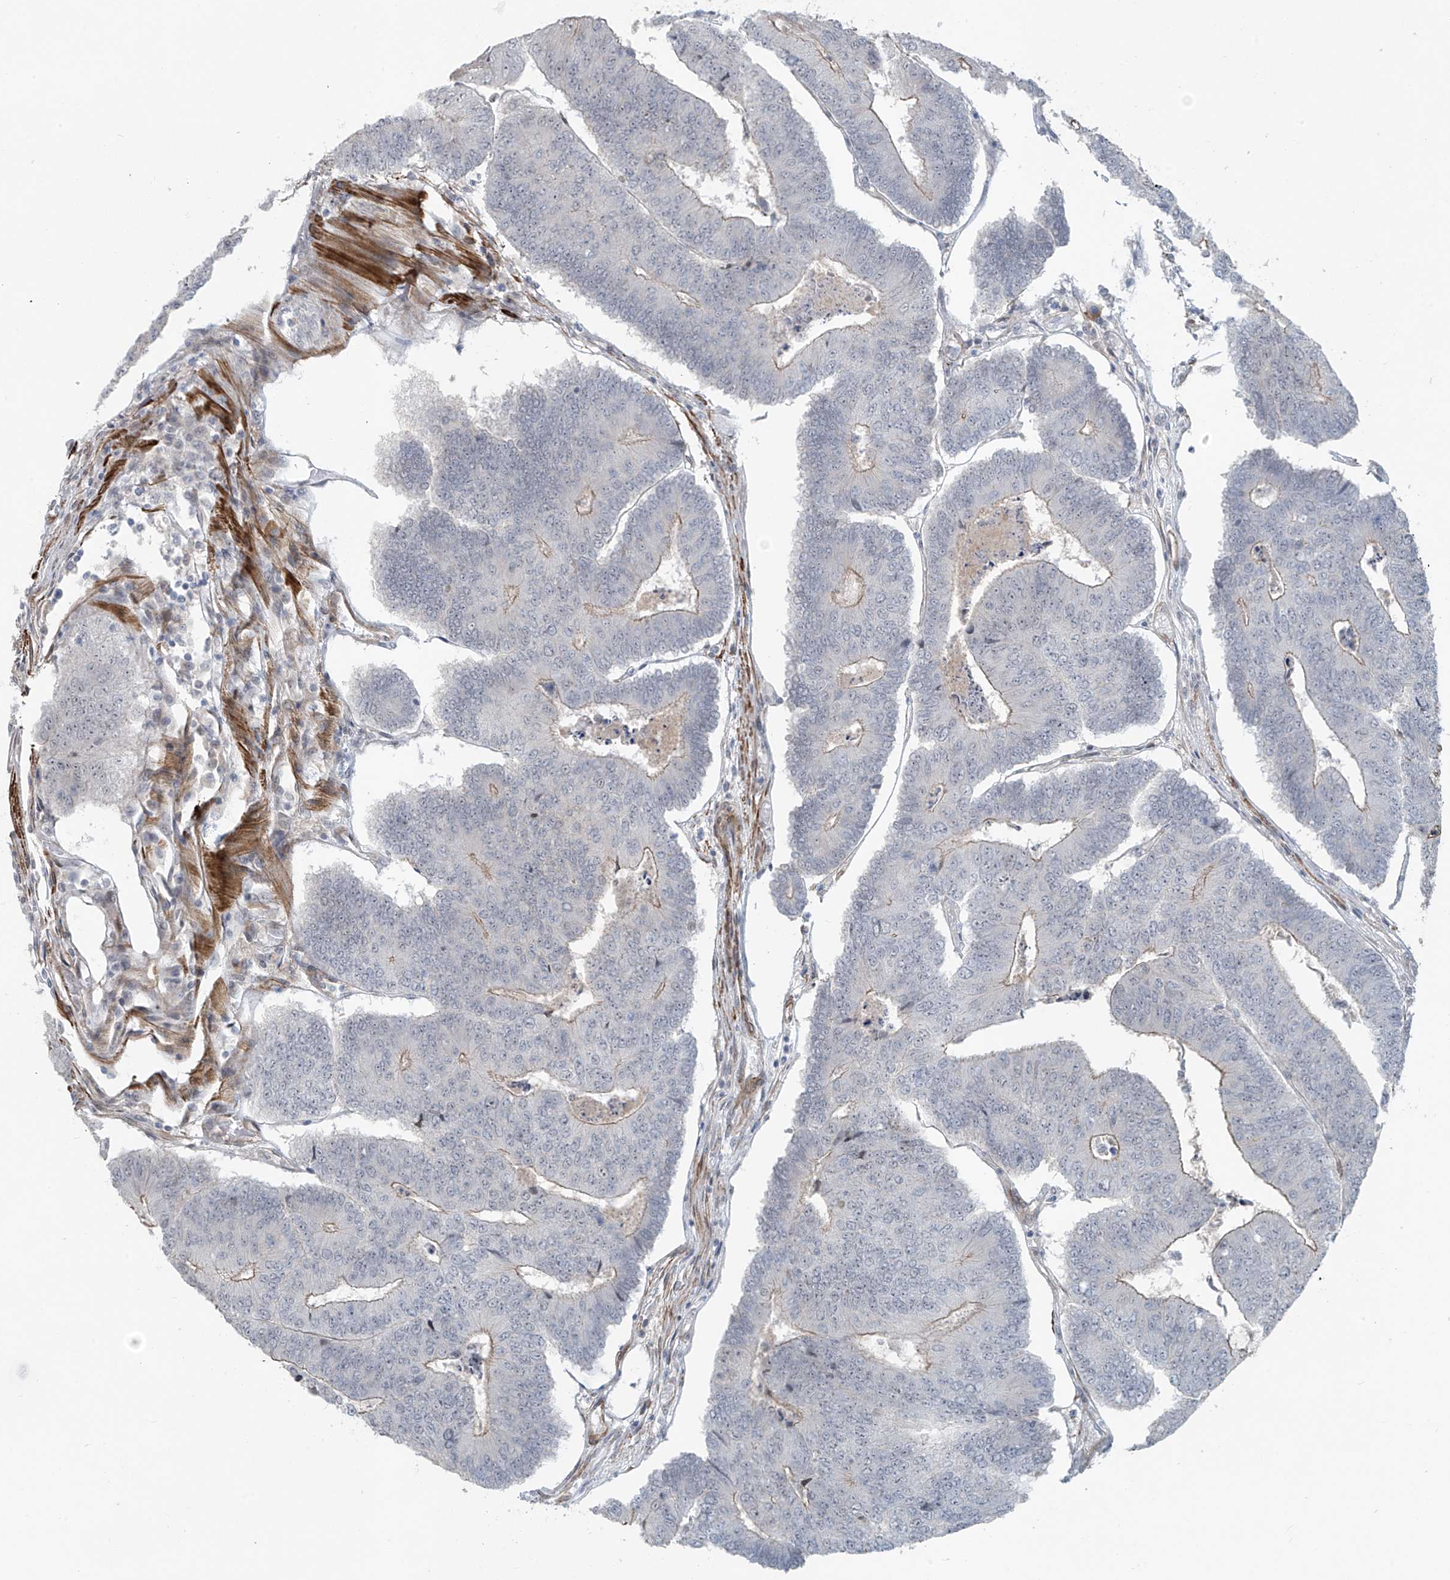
{"staining": {"intensity": "weak", "quantity": "<25%", "location": "cytoplasmic/membranous"}, "tissue": "colorectal cancer", "cell_type": "Tumor cells", "image_type": "cancer", "snomed": [{"axis": "morphology", "description": "Adenocarcinoma, NOS"}, {"axis": "topography", "description": "Colon"}], "caption": "Histopathology image shows no significant protein positivity in tumor cells of adenocarcinoma (colorectal).", "gene": "RASGEF1A", "patient": {"sex": "female", "age": 67}}